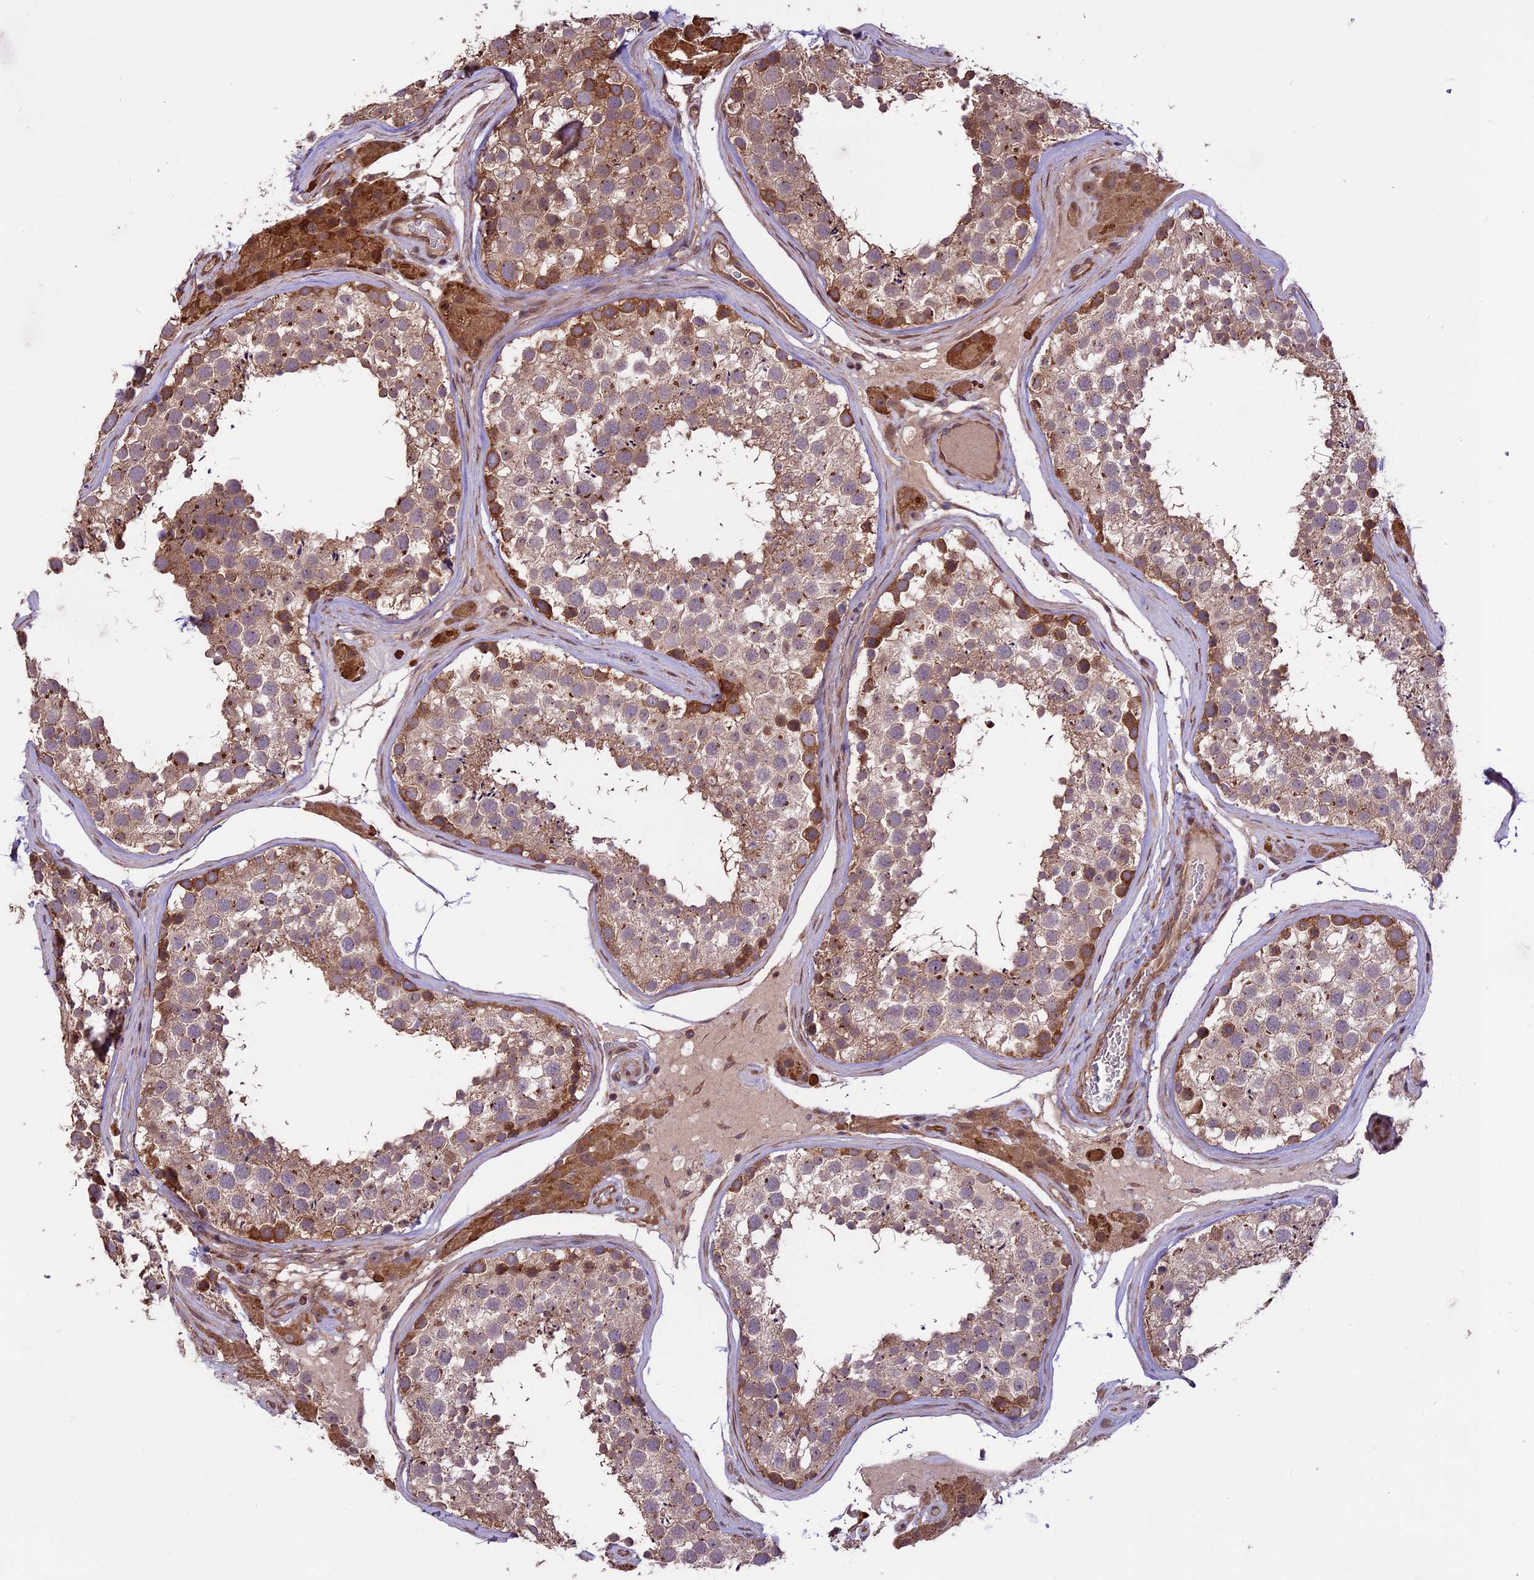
{"staining": {"intensity": "moderate", "quantity": ">75%", "location": "cytoplasmic/membranous"}, "tissue": "testis", "cell_type": "Cells in seminiferous ducts", "image_type": "normal", "snomed": [{"axis": "morphology", "description": "Normal tissue, NOS"}, {"axis": "topography", "description": "Testis"}], "caption": "Moderate cytoplasmic/membranous protein expression is identified in about >75% of cells in seminiferous ducts in testis. The staining was performed using DAB, with brown indicating positive protein expression. Nuclei are stained blue with hematoxylin.", "gene": "HDAC5", "patient": {"sex": "male", "age": 46}}